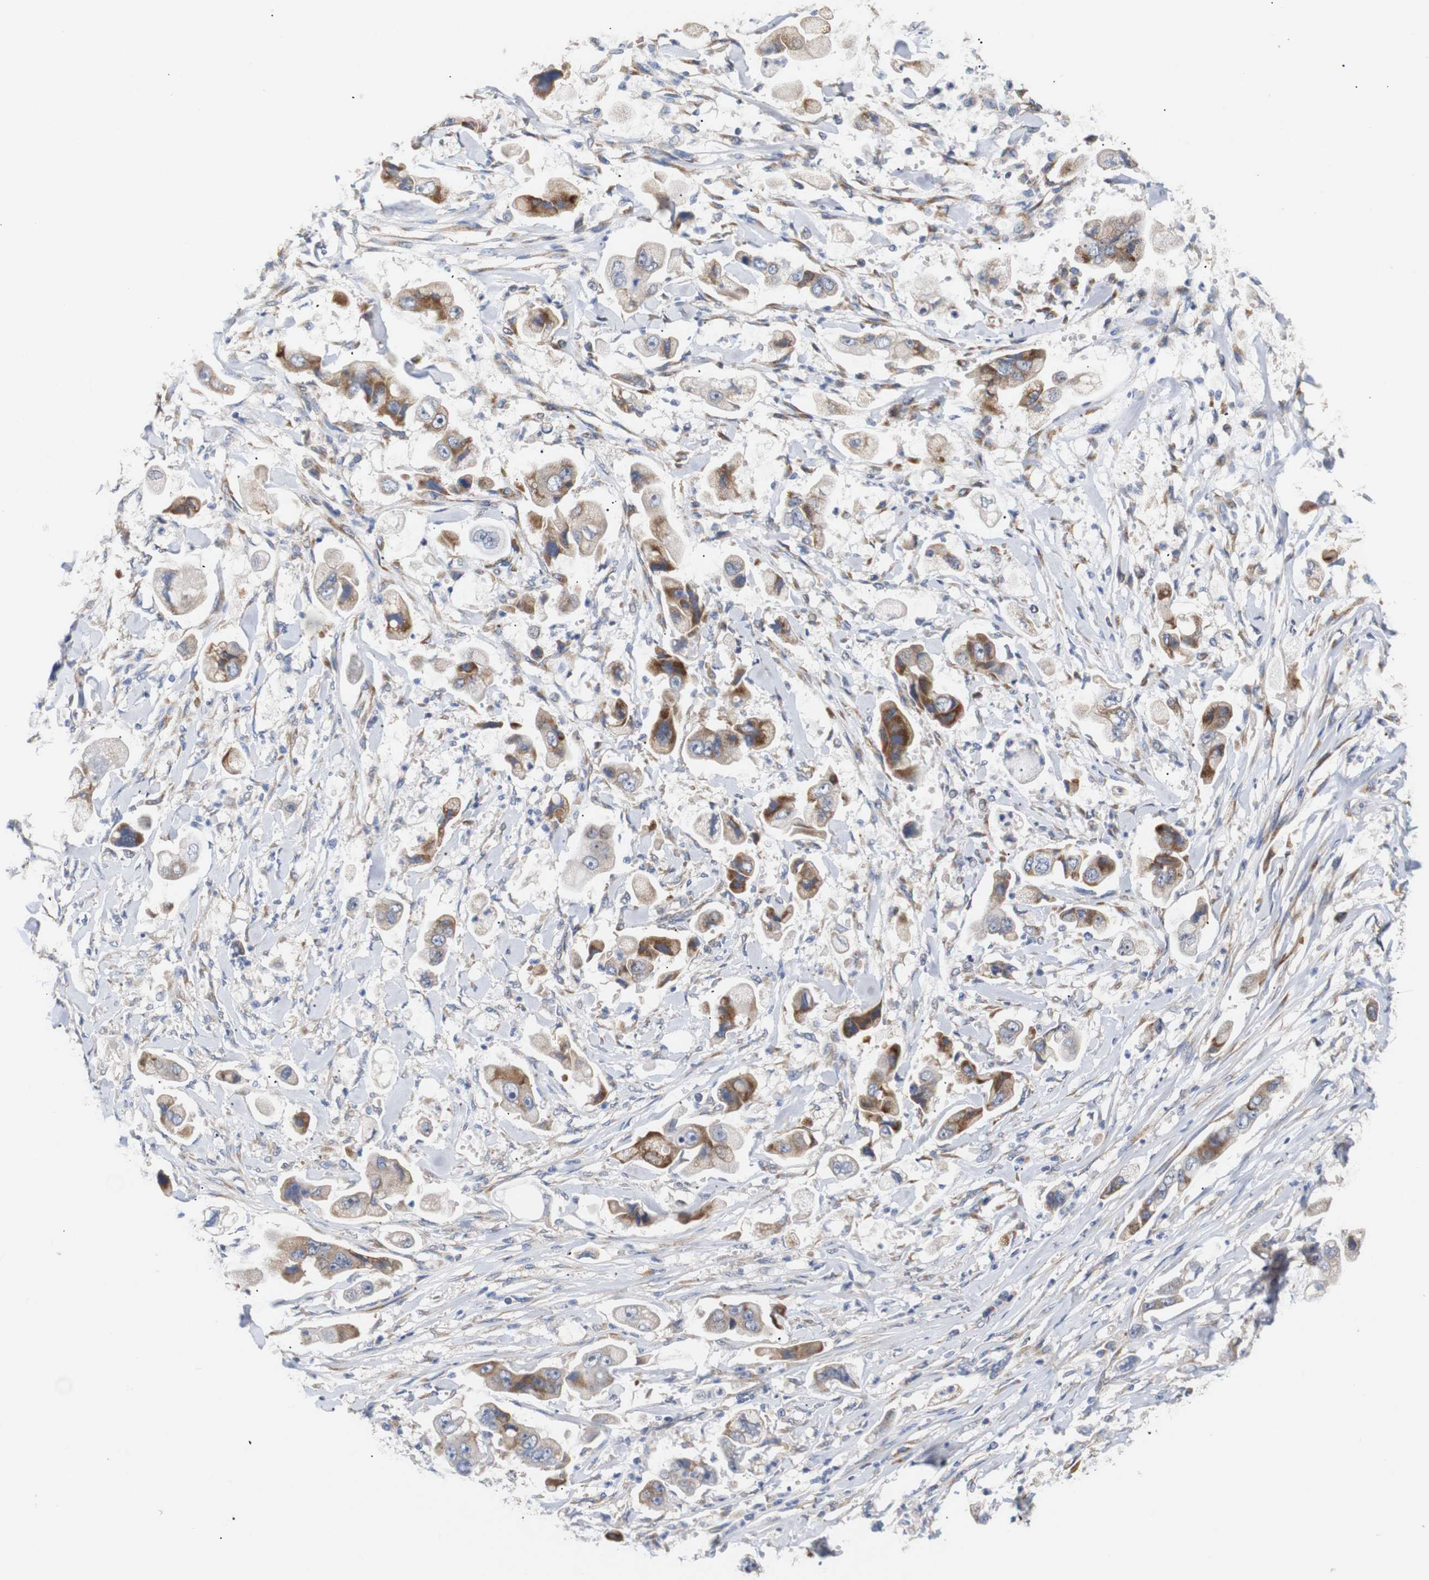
{"staining": {"intensity": "moderate", "quantity": ">75%", "location": "cytoplasmic/membranous"}, "tissue": "stomach cancer", "cell_type": "Tumor cells", "image_type": "cancer", "snomed": [{"axis": "morphology", "description": "Adenocarcinoma, NOS"}, {"axis": "topography", "description": "Stomach"}], "caption": "Moderate cytoplasmic/membranous positivity for a protein is identified in approximately >75% of tumor cells of adenocarcinoma (stomach) using IHC.", "gene": "TRIM5", "patient": {"sex": "male", "age": 62}}